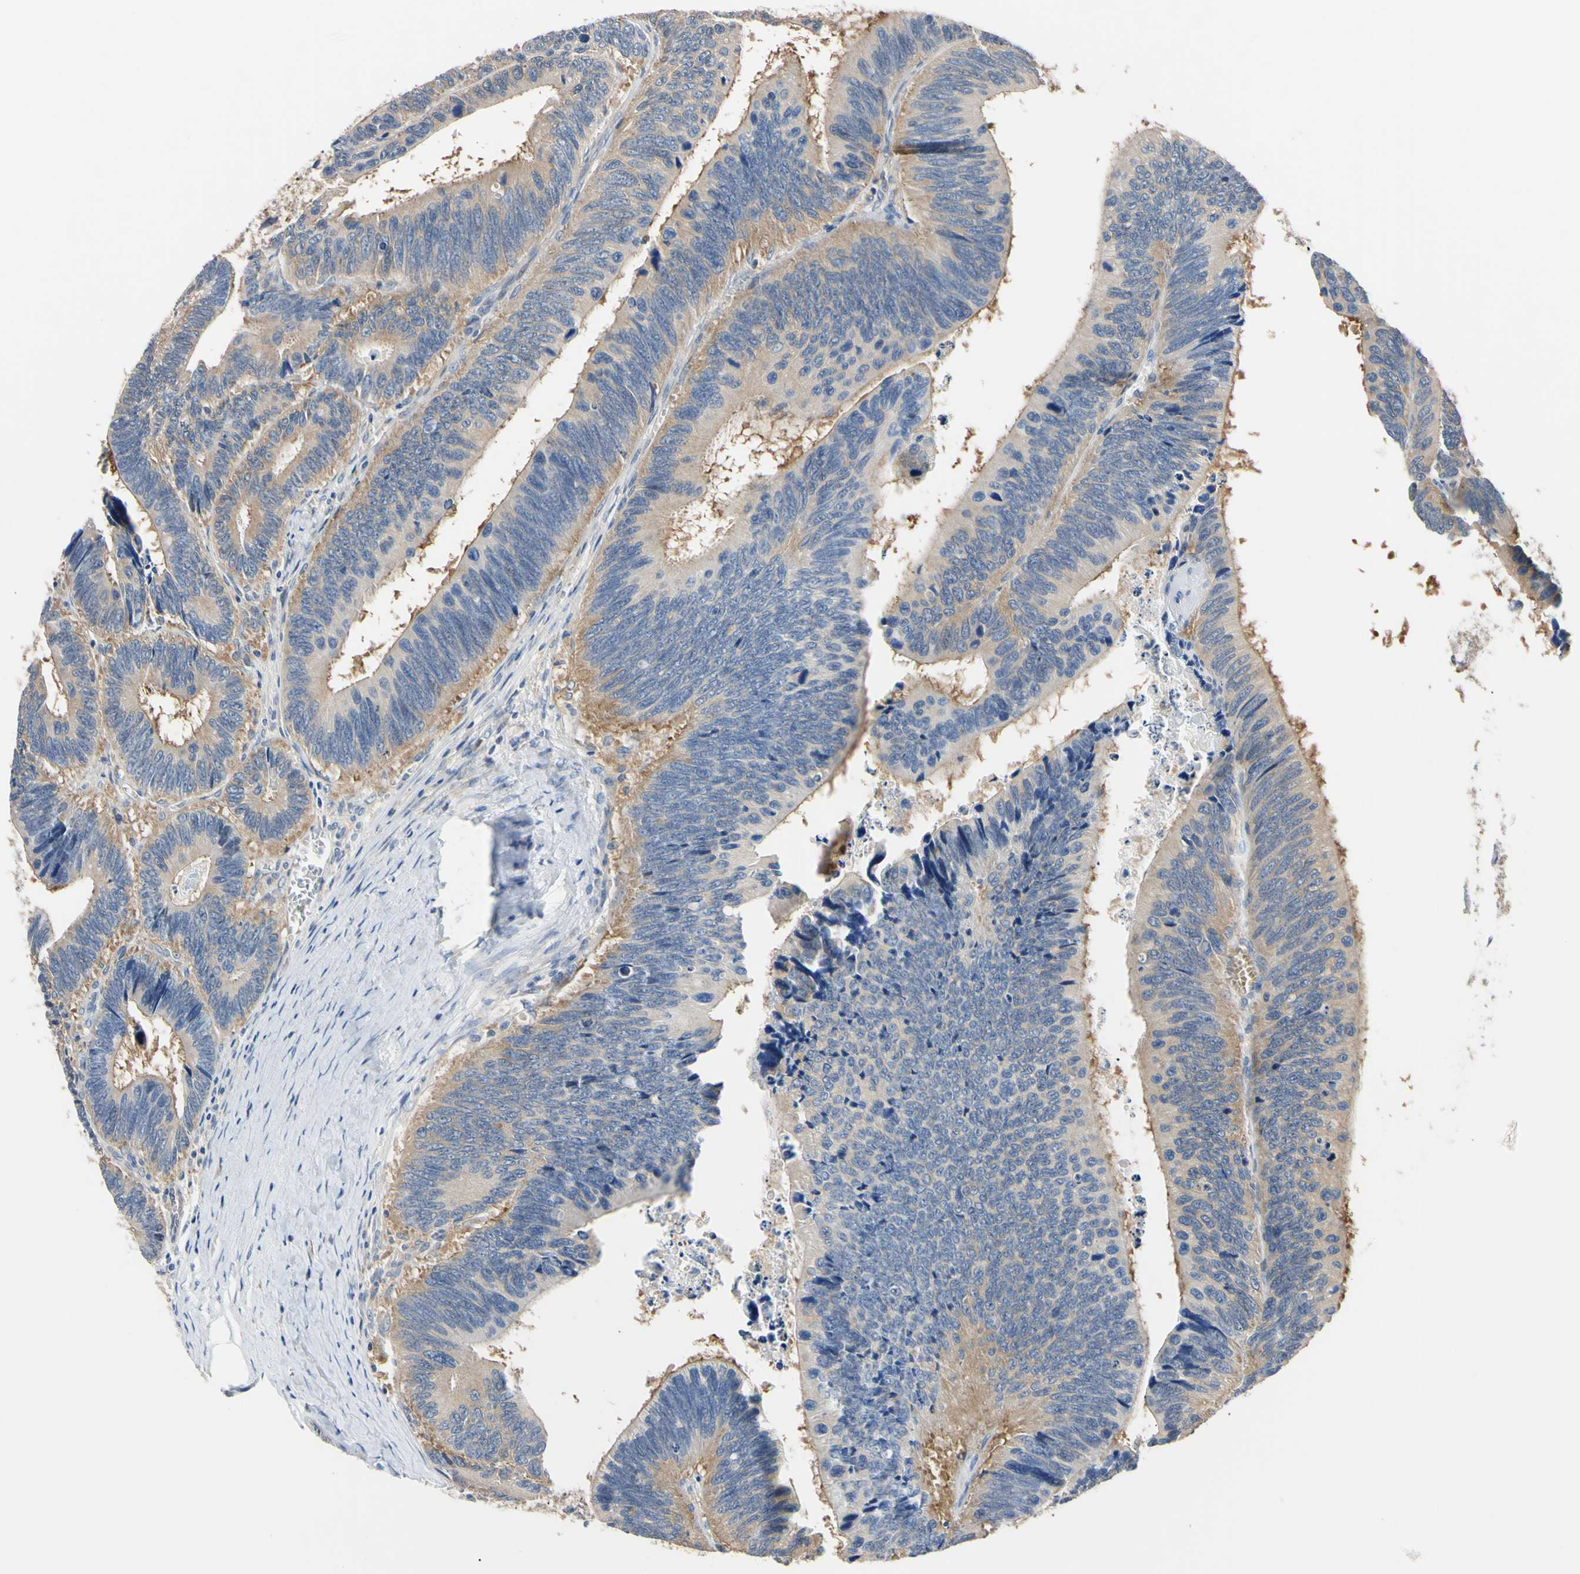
{"staining": {"intensity": "weak", "quantity": ">75%", "location": "cytoplasmic/membranous"}, "tissue": "colorectal cancer", "cell_type": "Tumor cells", "image_type": "cancer", "snomed": [{"axis": "morphology", "description": "Adenocarcinoma, NOS"}, {"axis": "topography", "description": "Colon"}], "caption": "Protein expression analysis of colorectal cancer displays weak cytoplasmic/membranous expression in approximately >75% of tumor cells.", "gene": "RARS1", "patient": {"sex": "male", "age": 72}}